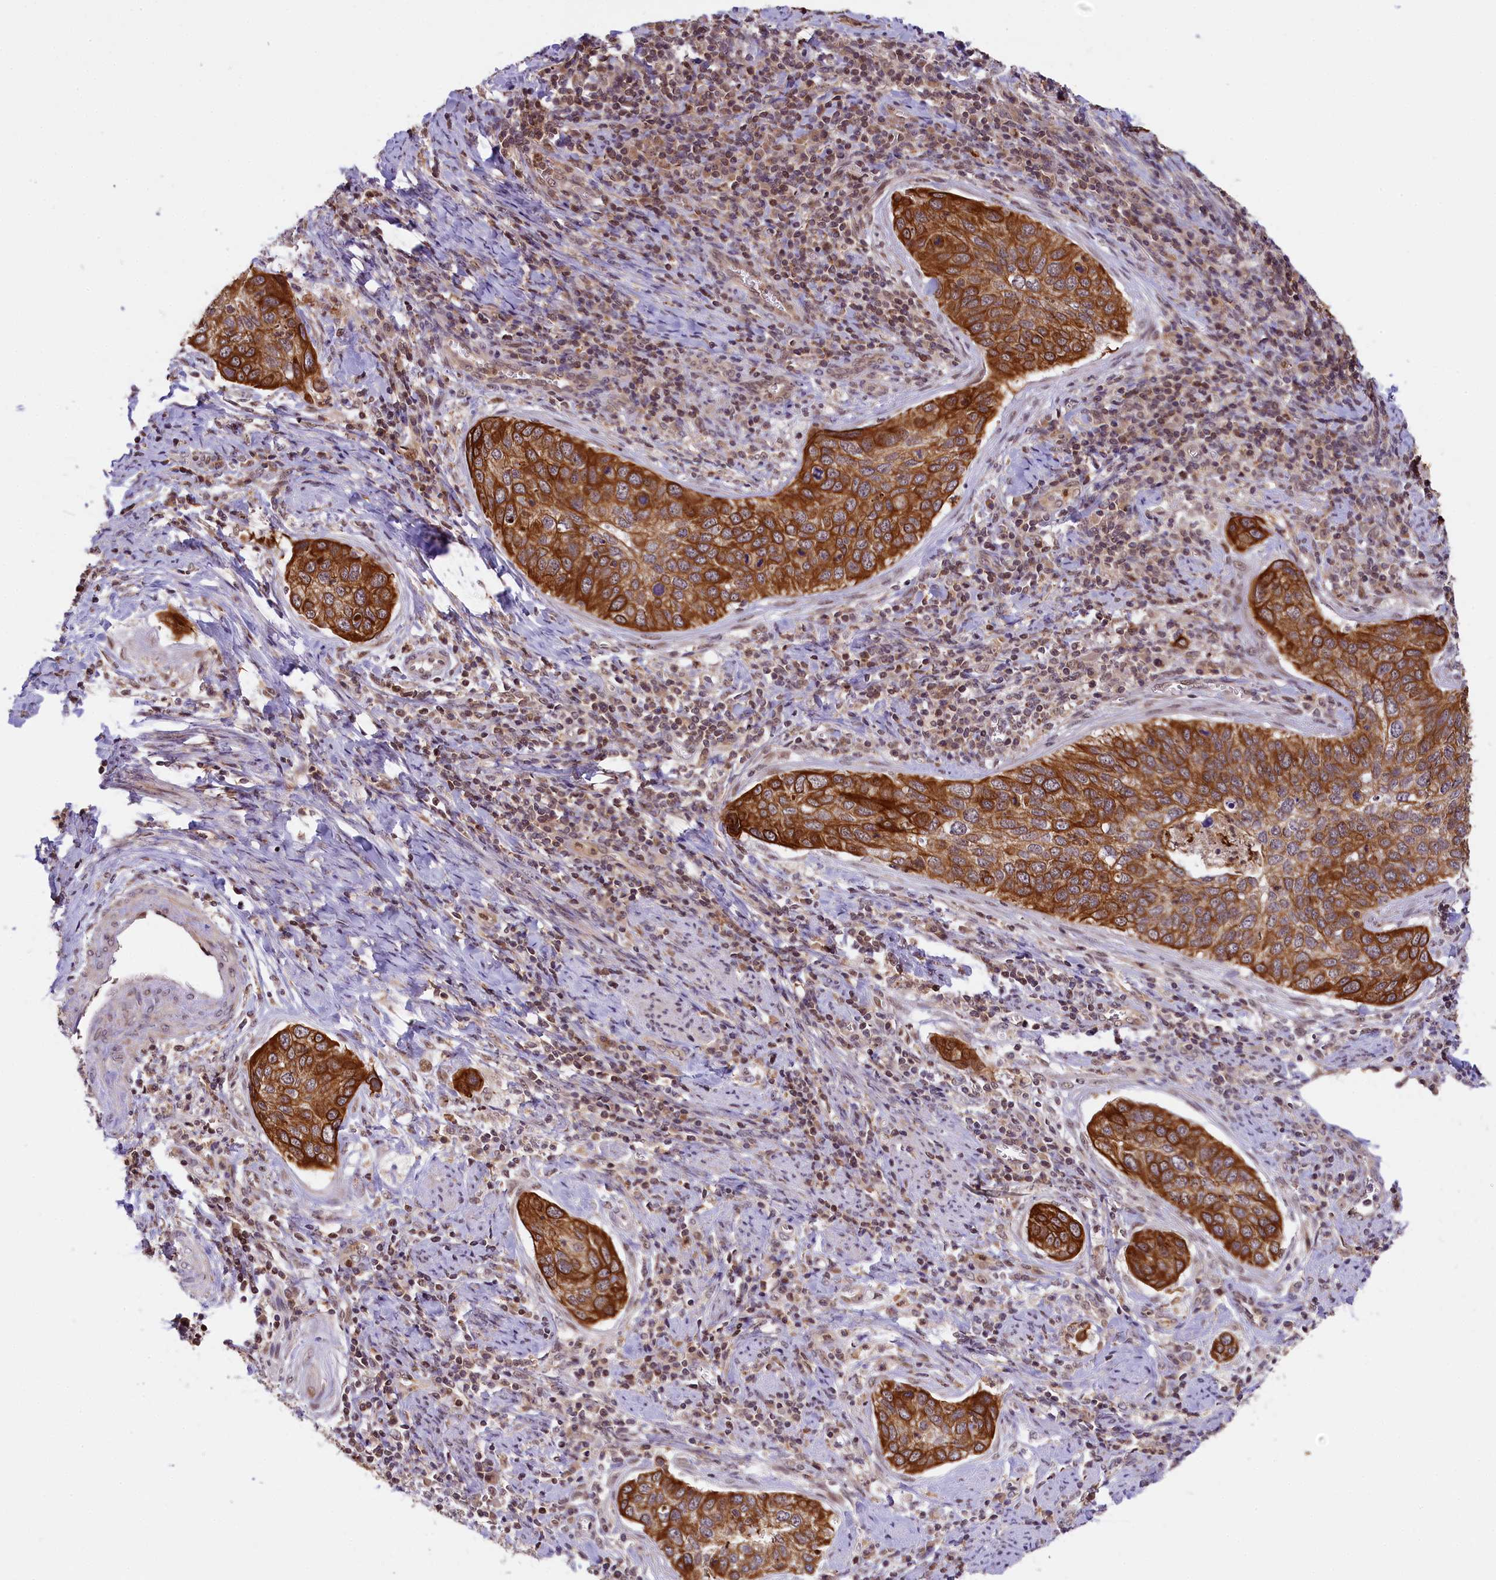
{"staining": {"intensity": "moderate", "quantity": ">75%", "location": "cytoplasmic/membranous"}, "tissue": "cervical cancer", "cell_type": "Tumor cells", "image_type": "cancer", "snomed": [{"axis": "morphology", "description": "Squamous cell carcinoma, NOS"}, {"axis": "topography", "description": "Cervix"}], "caption": "This is an image of immunohistochemistry (IHC) staining of cervical cancer (squamous cell carcinoma), which shows moderate expression in the cytoplasmic/membranous of tumor cells.", "gene": "CARD8", "patient": {"sex": "female", "age": 53}}